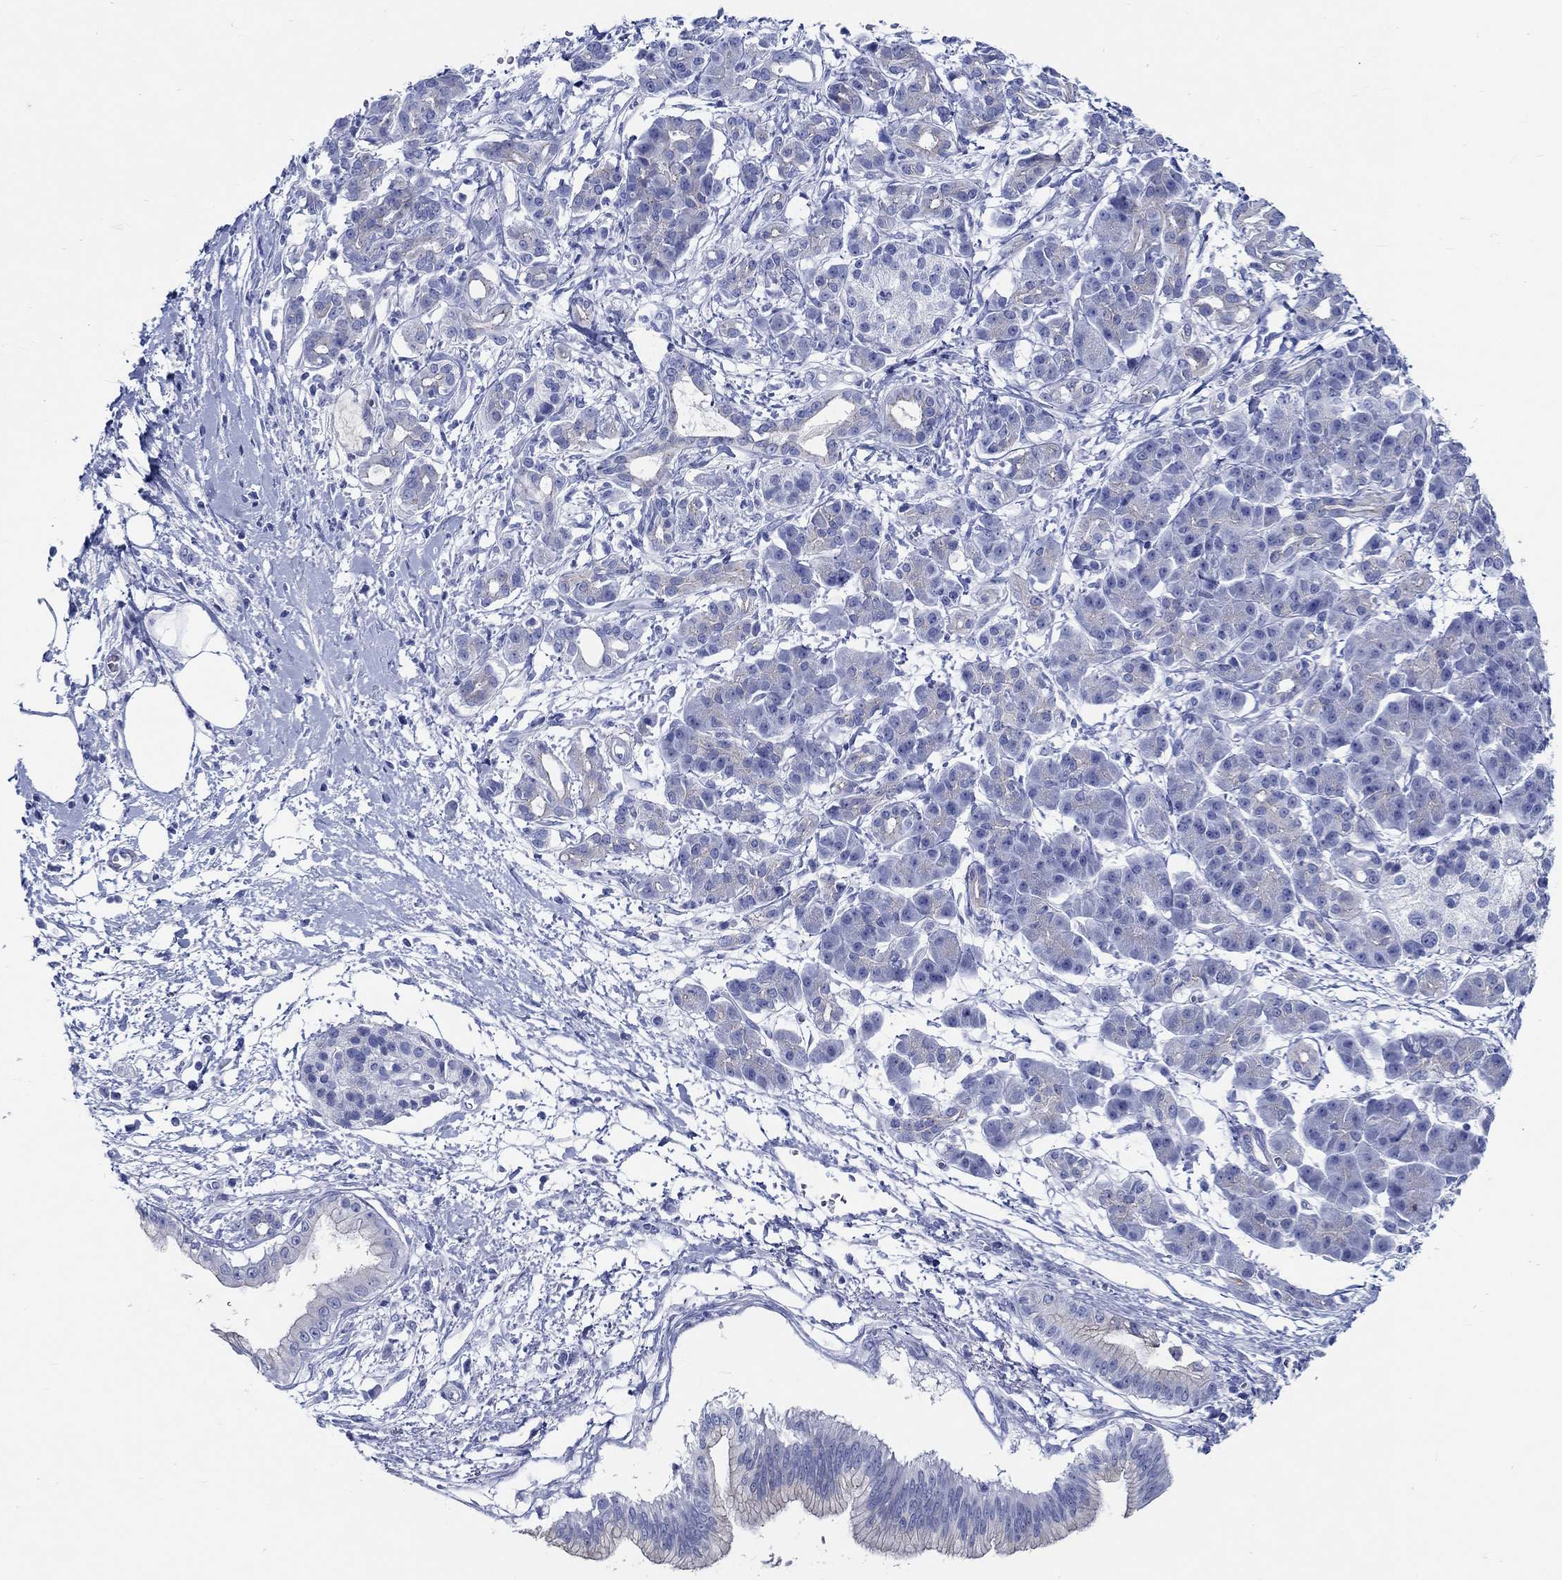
{"staining": {"intensity": "negative", "quantity": "none", "location": "none"}, "tissue": "pancreatic cancer", "cell_type": "Tumor cells", "image_type": "cancer", "snomed": [{"axis": "morphology", "description": "Adenocarcinoma, NOS"}, {"axis": "topography", "description": "Pancreas"}], "caption": "Immunohistochemistry (IHC) of human pancreatic cancer exhibits no staining in tumor cells.", "gene": "RD3L", "patient": {"sex": "male", "age": 72}}